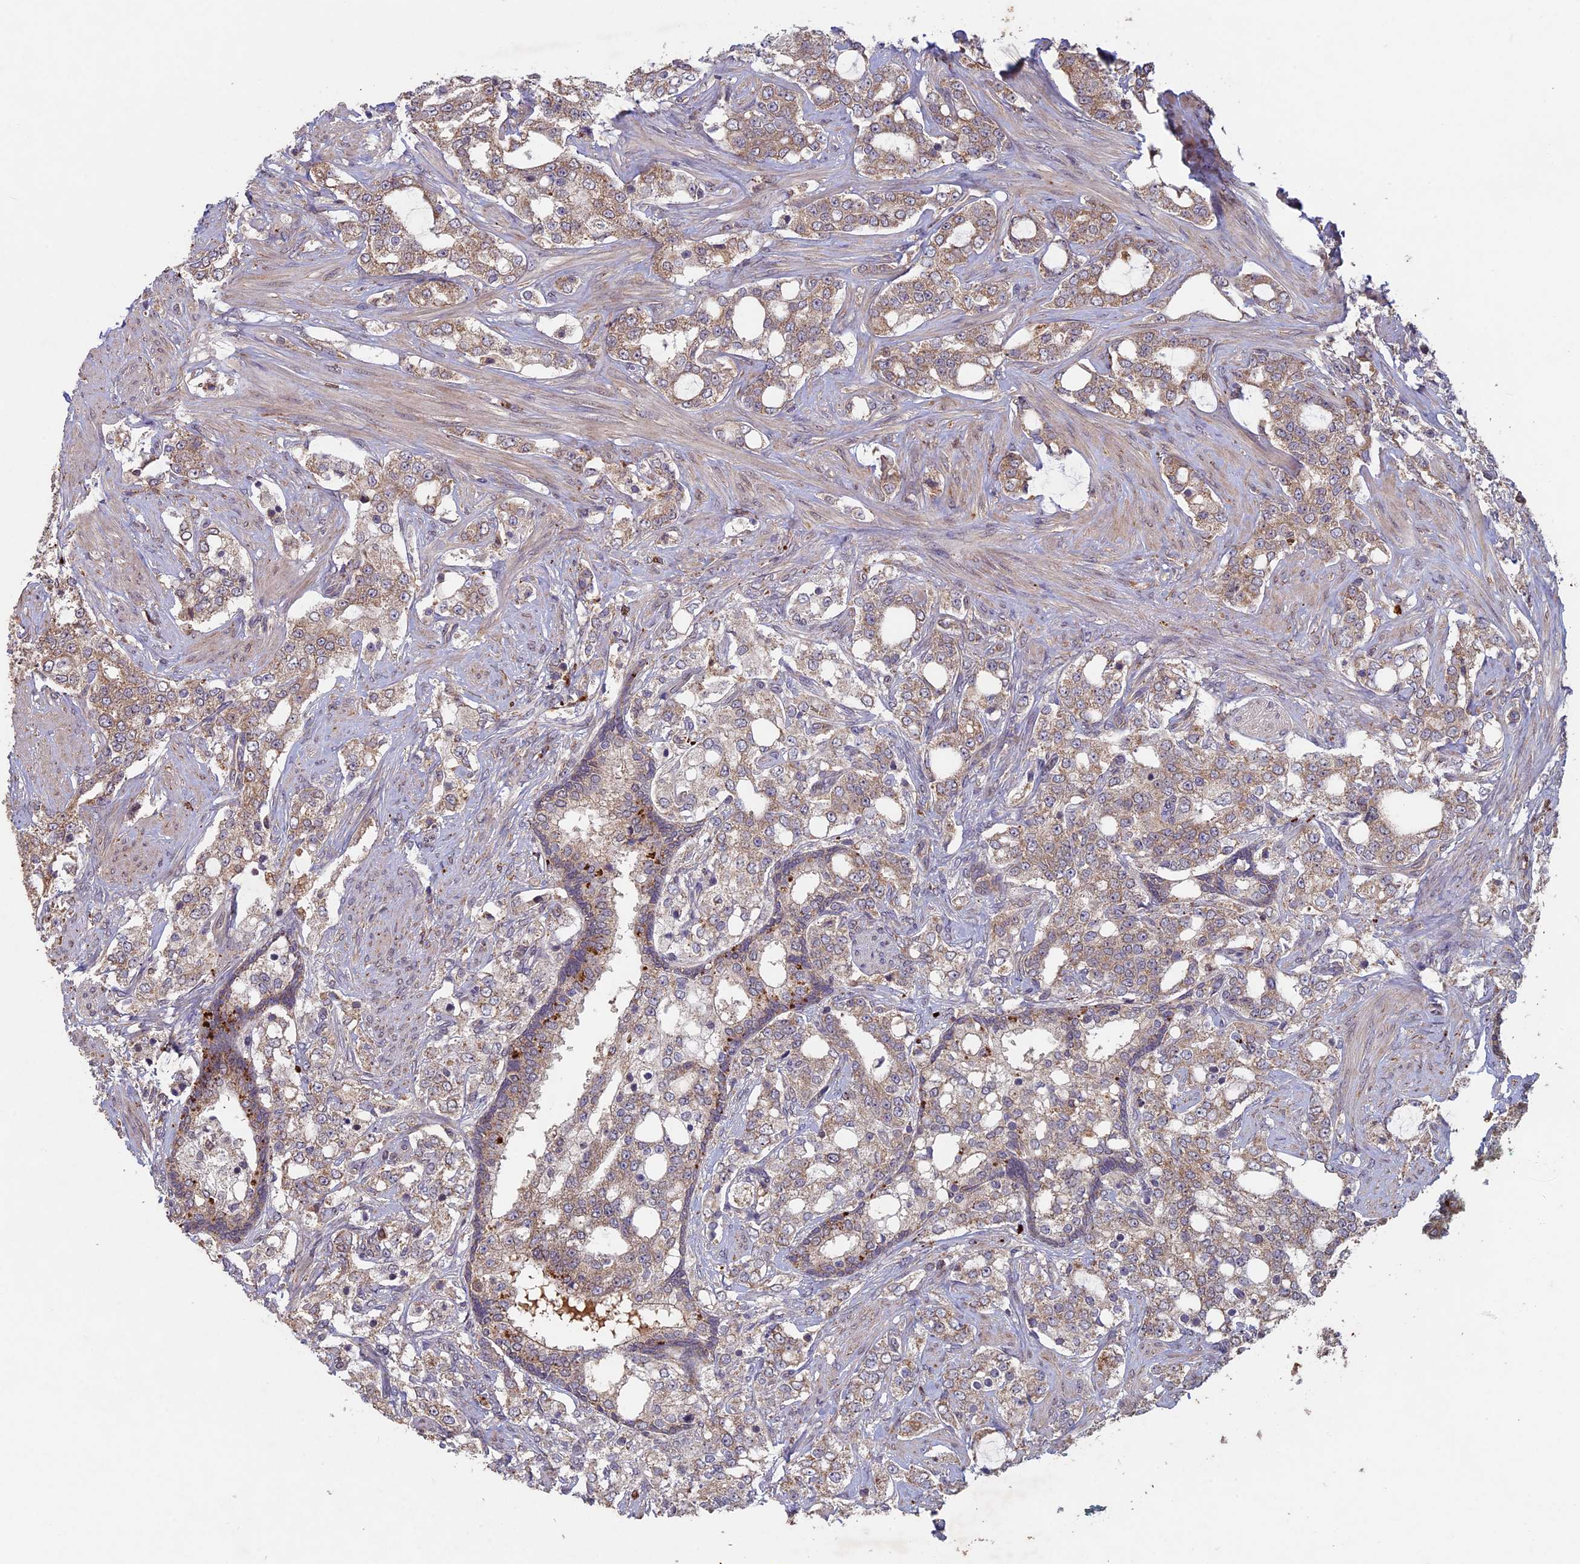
{"staining": {"intensity": "moderate", "quantity": ">75%", "location": "cytoplasmic/membranous"}, "tissue": "prostate cancer", "cell_type": "Tumor cells", "image_type": "cancer", "snomed": [{"axis": "morphology", "description": "Adenocarcinoma, High grade"}, {"axis": "topography", "description": "Prostate"}], "caption": "This is an image of immunohistochemistry staining of adenocarcinoma (high-grade) (prostate), which shows moderate positivity in the cytoplasmic/membranous of tumor cells.", "gene": "RCCD1", "patient": {"sex": "male", "age": 64}}